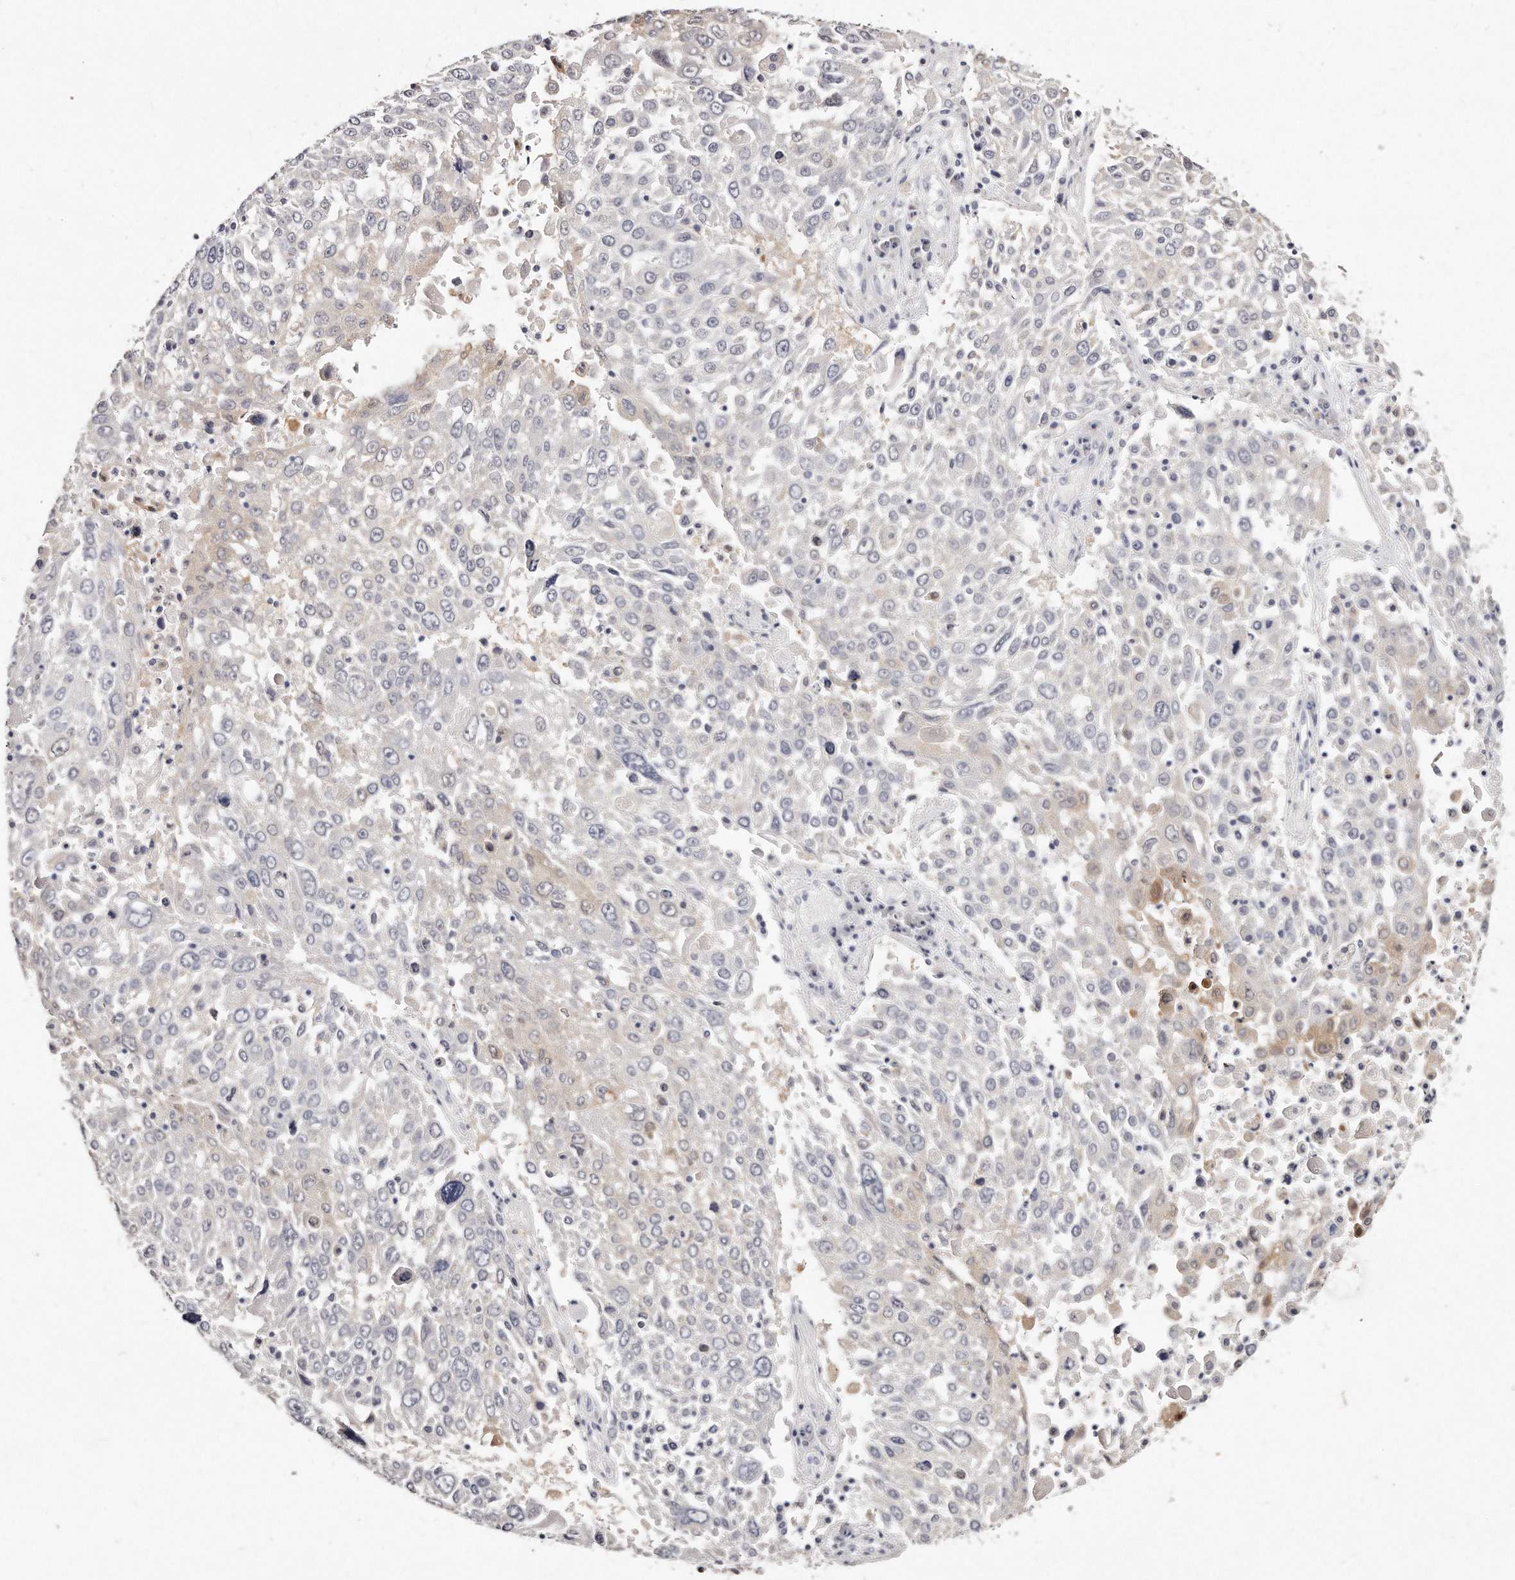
{"staining": {"intensity": "negative", "quantity": "none", "location": "none"}, "tissue": "lung cancer", "cell_type": "Tumor cells", "image_type": "cancer", "snomed": [{"axis": "morphology", "description": "Squamous cell carcinoma, NOS"}, {"axis": "topography", "description": "Lung"}], "caption": "Lung squamous cell carcinoma was stained to show a protein in brown. There is no significant positivity in tumor cells.", "gene": "GDA", "patient": {"sex": "male", "age": 65}}